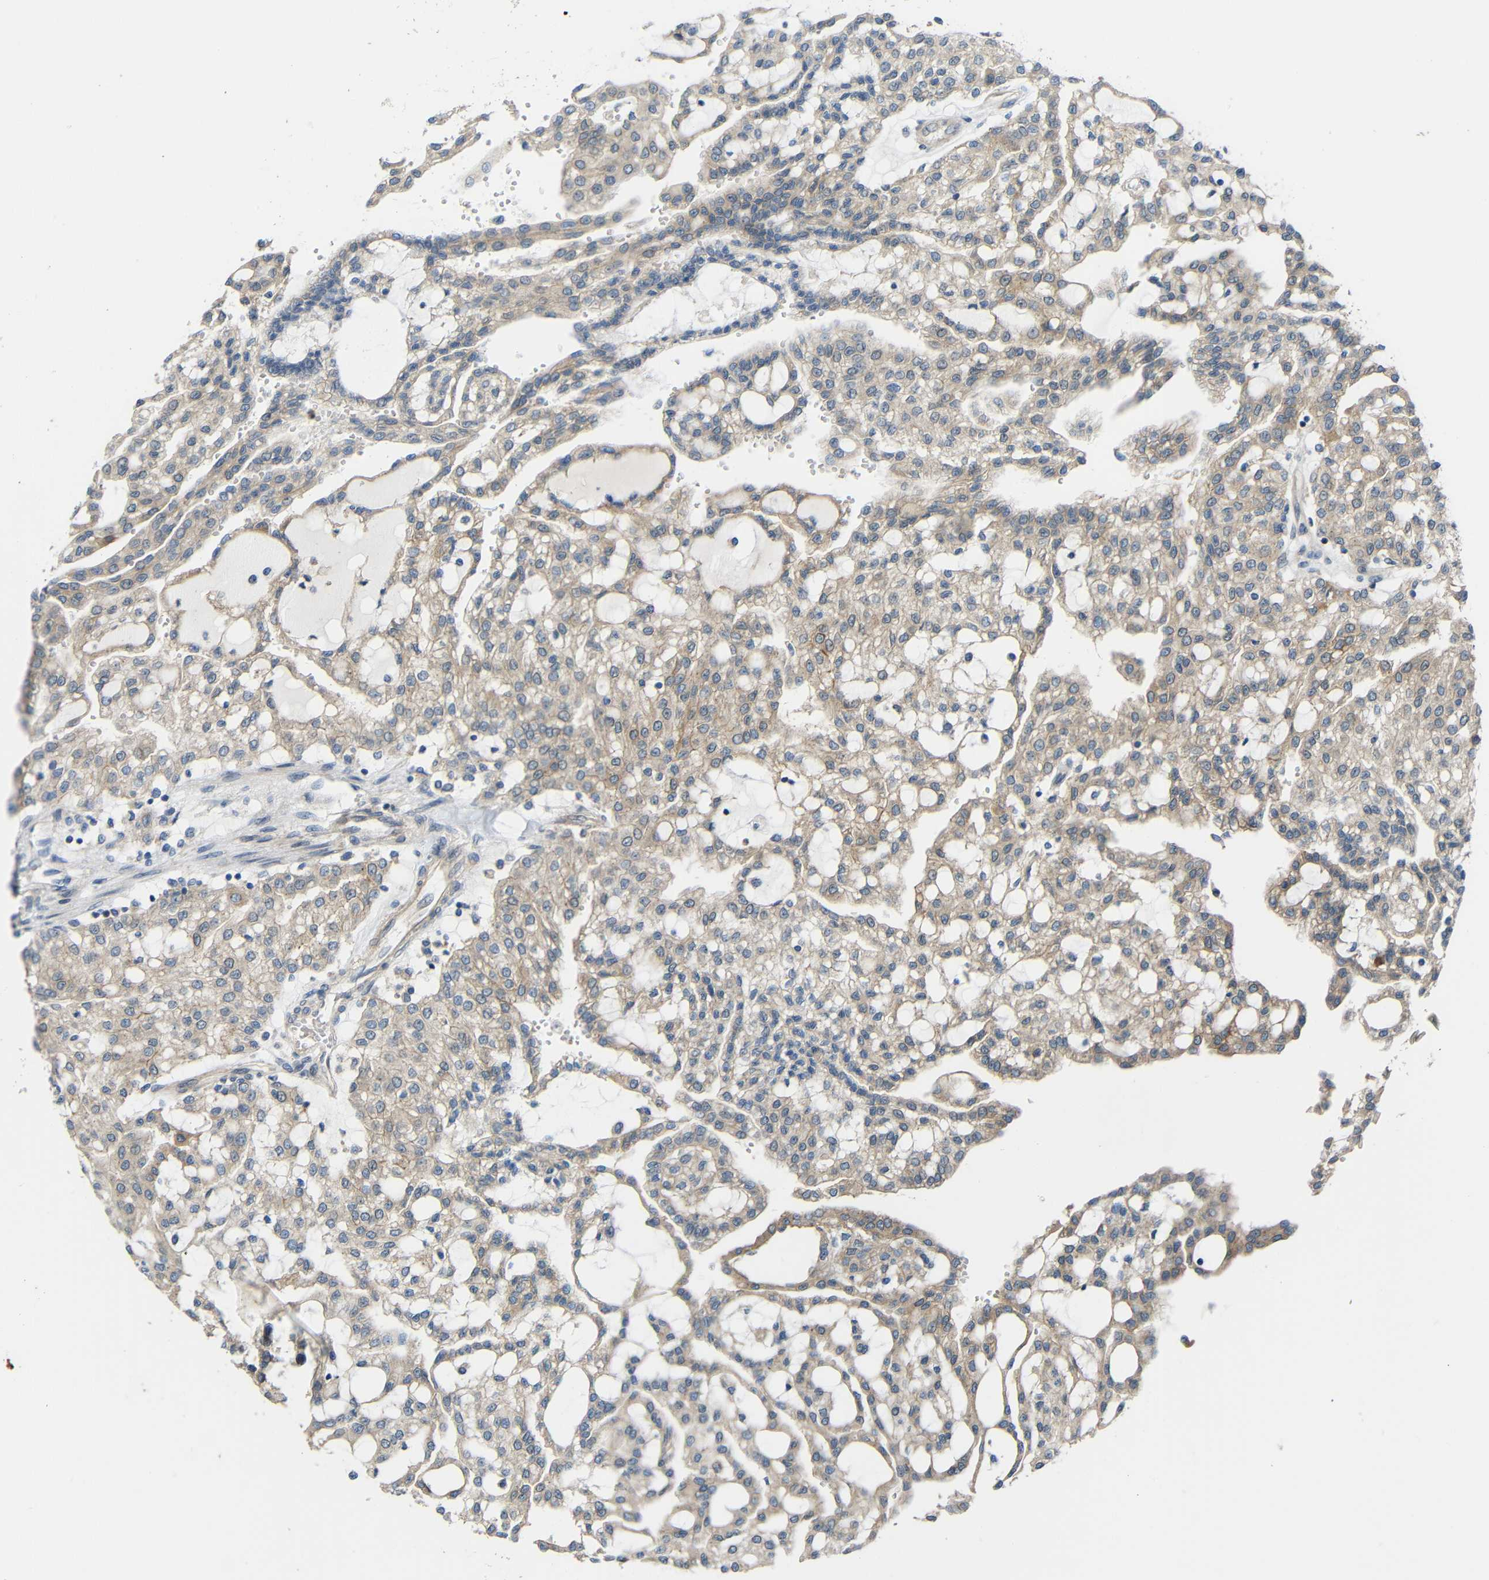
{"staining": {"intensity": "weak", "quantity": ">75%", "location": "cytoplasmic/membranous"}, "tissue": "renal cancer", "cell_type": "Tumor cells", "image_type": "cancer", "snomed": [{"axis": "morphology", "description": "Adenocarcinoma, NOS"}, {"axis": "topography", "description": "Kidney"}], "caption": "Immunohistochemistry micrograph of adenocarcinoma (renal) stained for a protein (brown), which displays low levels of weak cytoplasmic/membranous positivity in about >75% of tumor cells.", "gene": "TMEM25", "patient": {"sex": "male", "age": 63}}